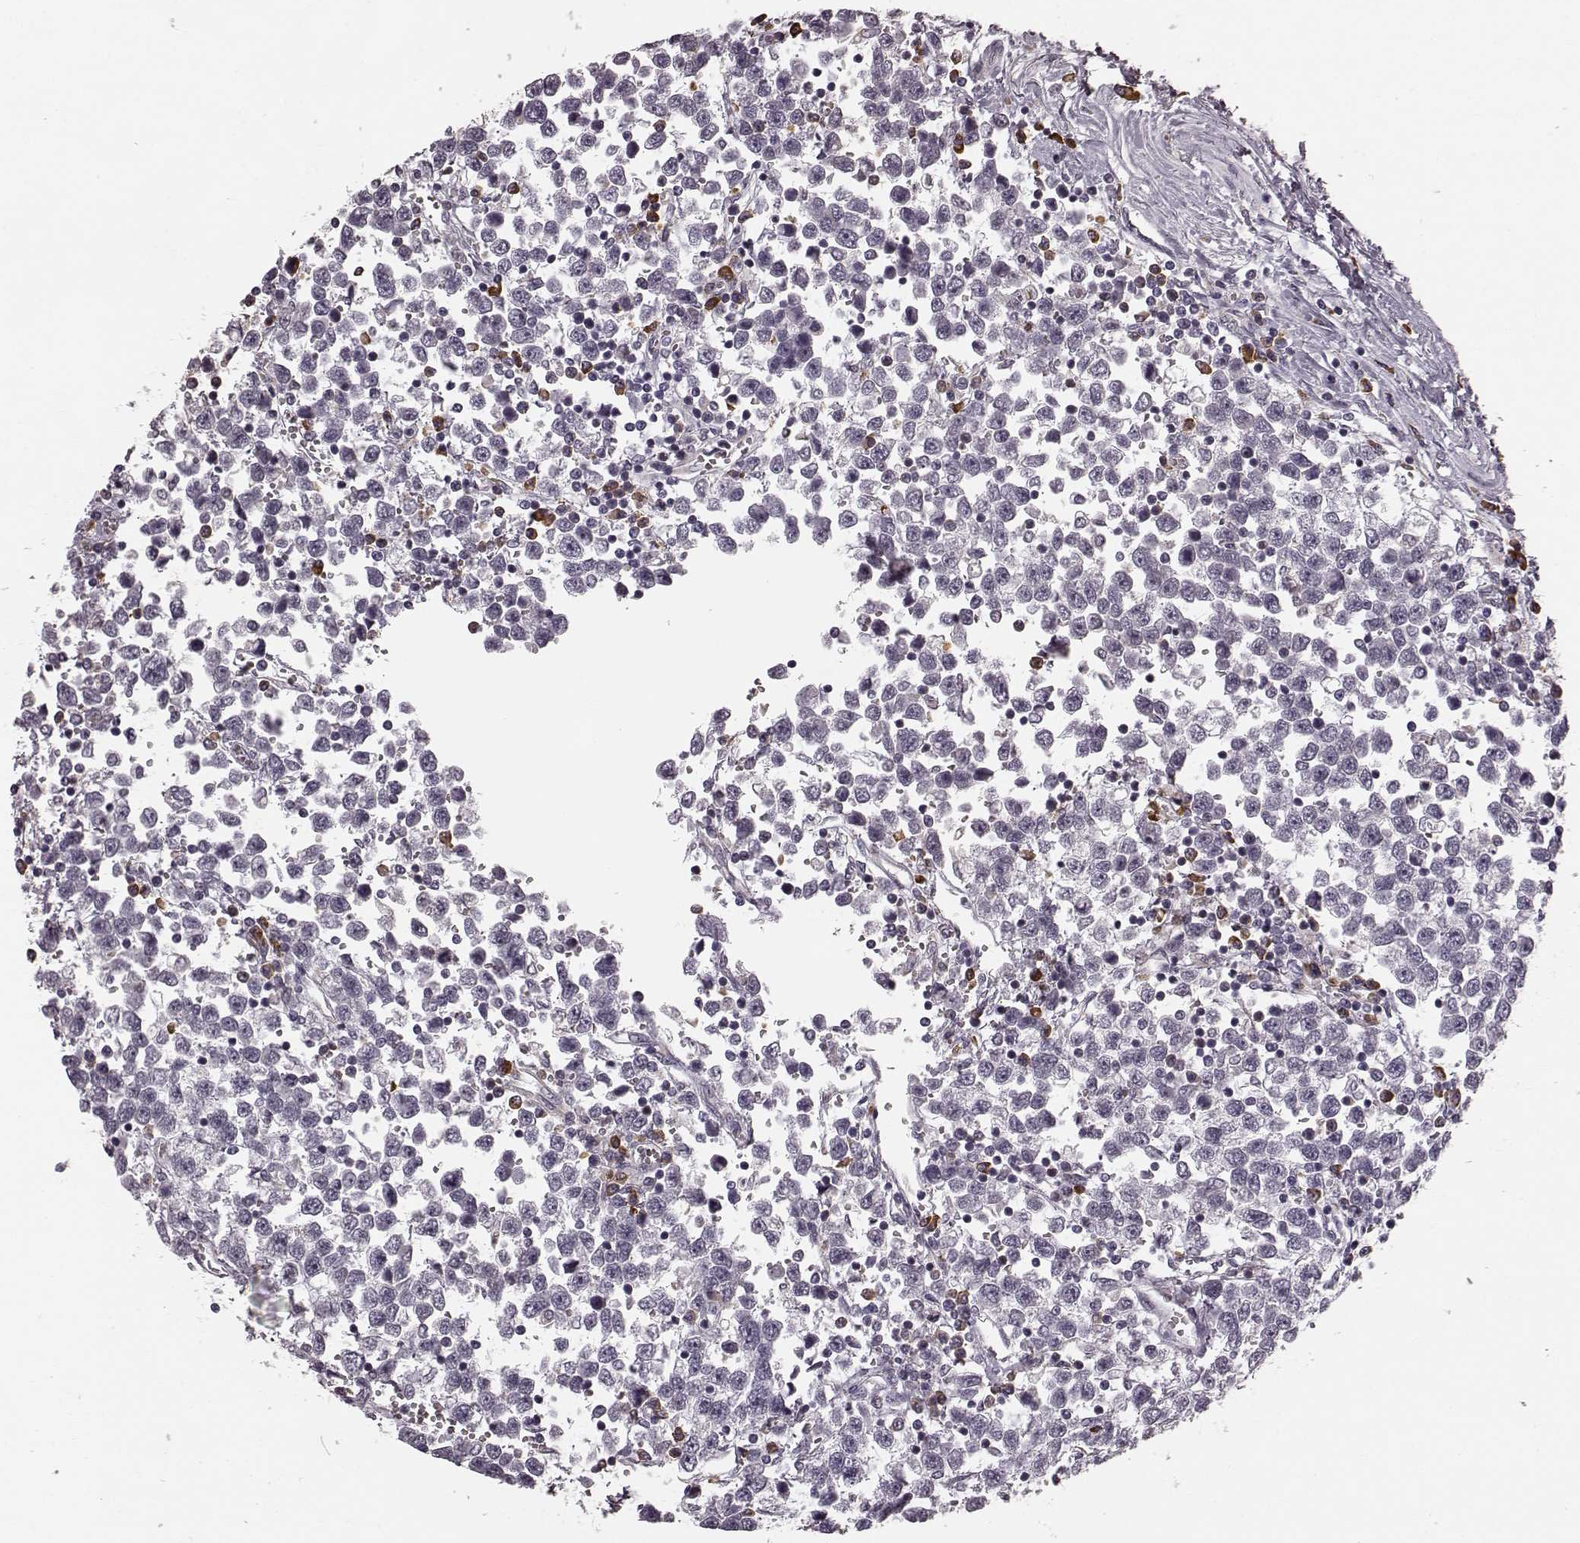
{"staining": {"intensity": "negative", "quantity": "none", "location": "none"}, "tissue": "testis cancer", "cell_type": "Tumor cells", "image_type": "cancer", "snomed": [{"axis": "morphology", "description": "Seminoma, NOS"}, {"axis": "topography", "description": "Testis"}], "caption": "Tumor cells show no significant protein expression in testis cancer.", "gene": "FAM234B", "patient": {"sex": "male", "age": 34}}